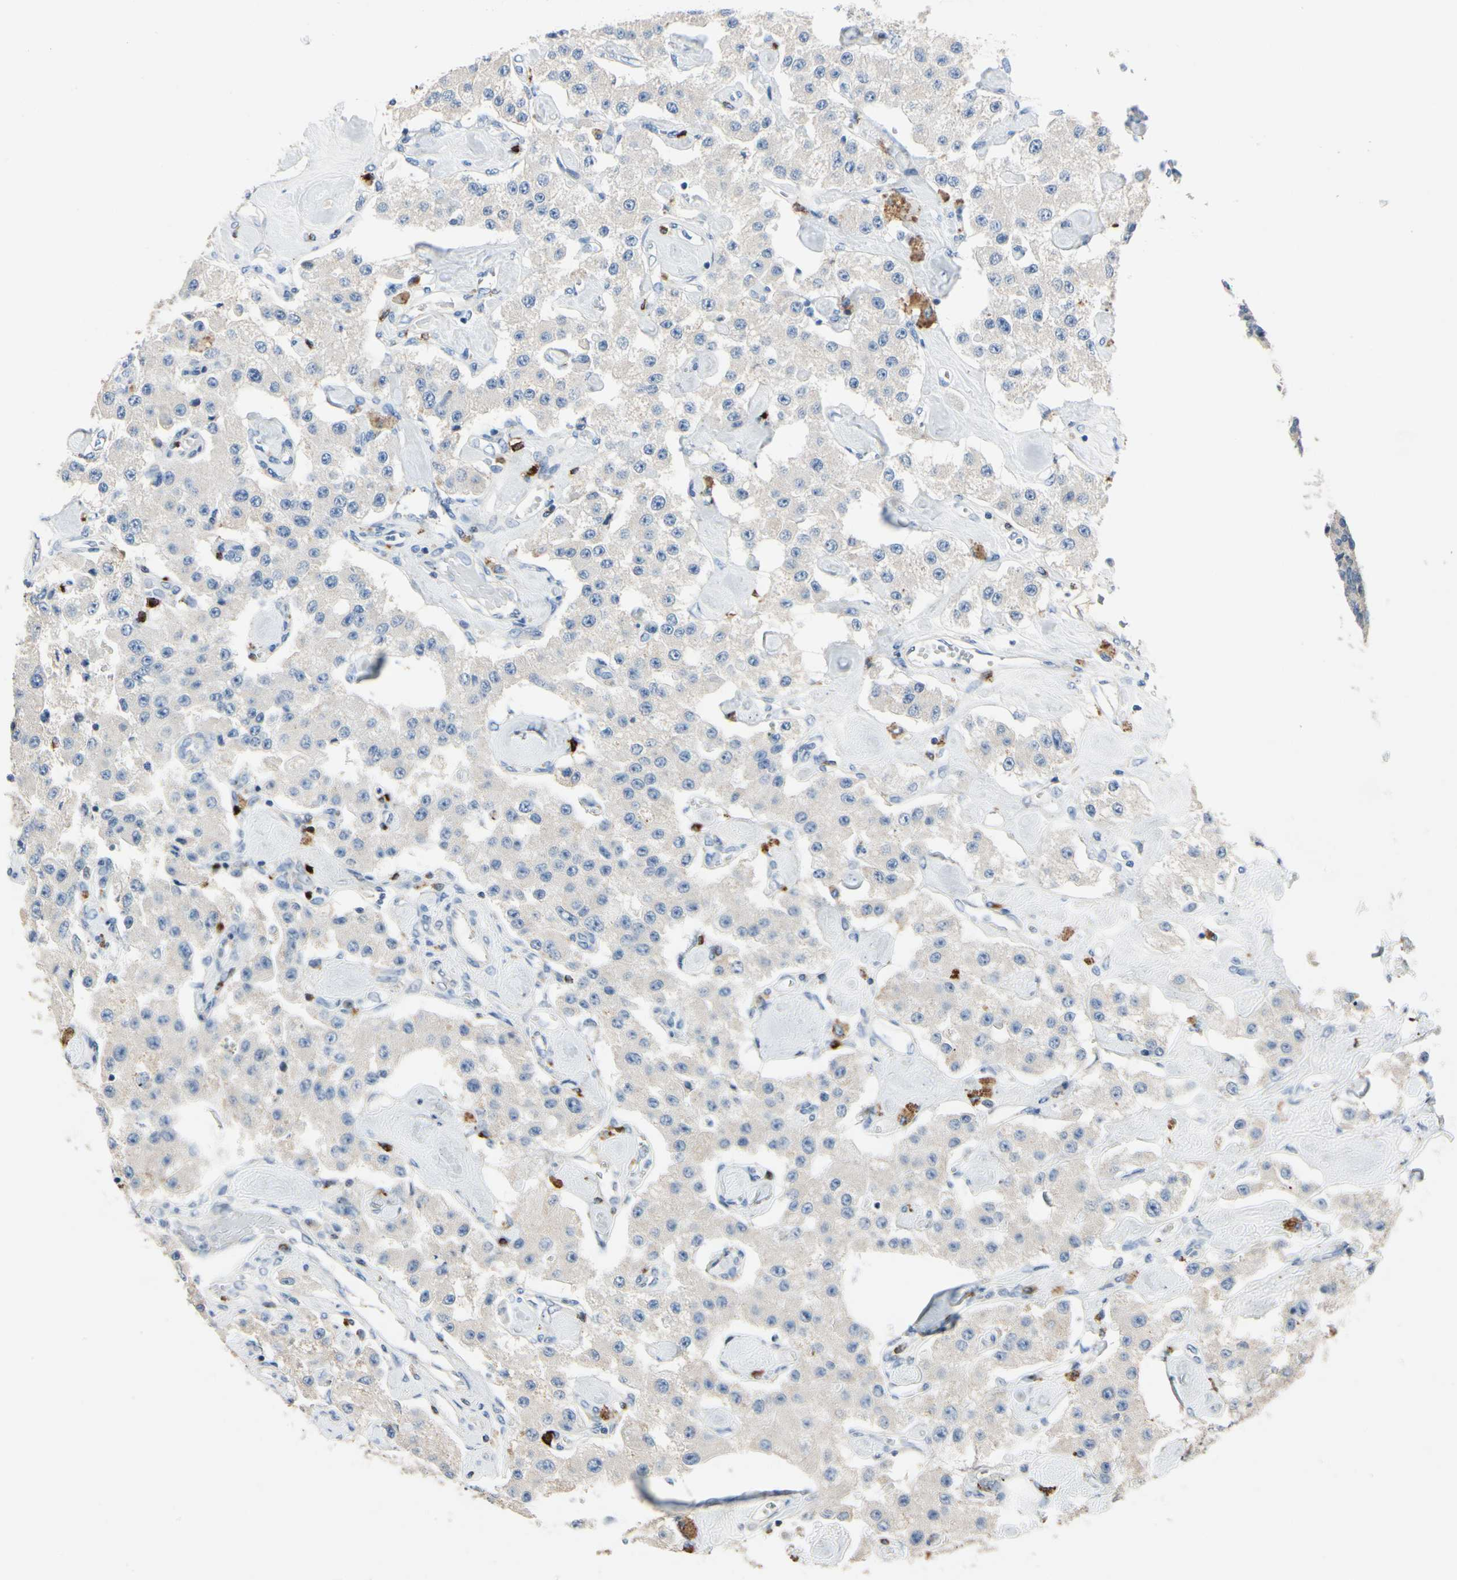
{"staining": {"intensity": "negative", "quantity": "none", "location": "none"}, "tissue": "carcinoid", "cell_type": "Tumor cells", "image_type": "cancer", "snomed": [{"axis": "morphology", "description": "Carcinoid, malignant, NOS"}, {"axis": "topography", "description": "Pancreas"}], "caption": "This is an immunohistochemistry image of carcinoid. There is no expression in tumor cells.", "gene": "CPA3", "patient": {"sex": "male", "age": 41}}